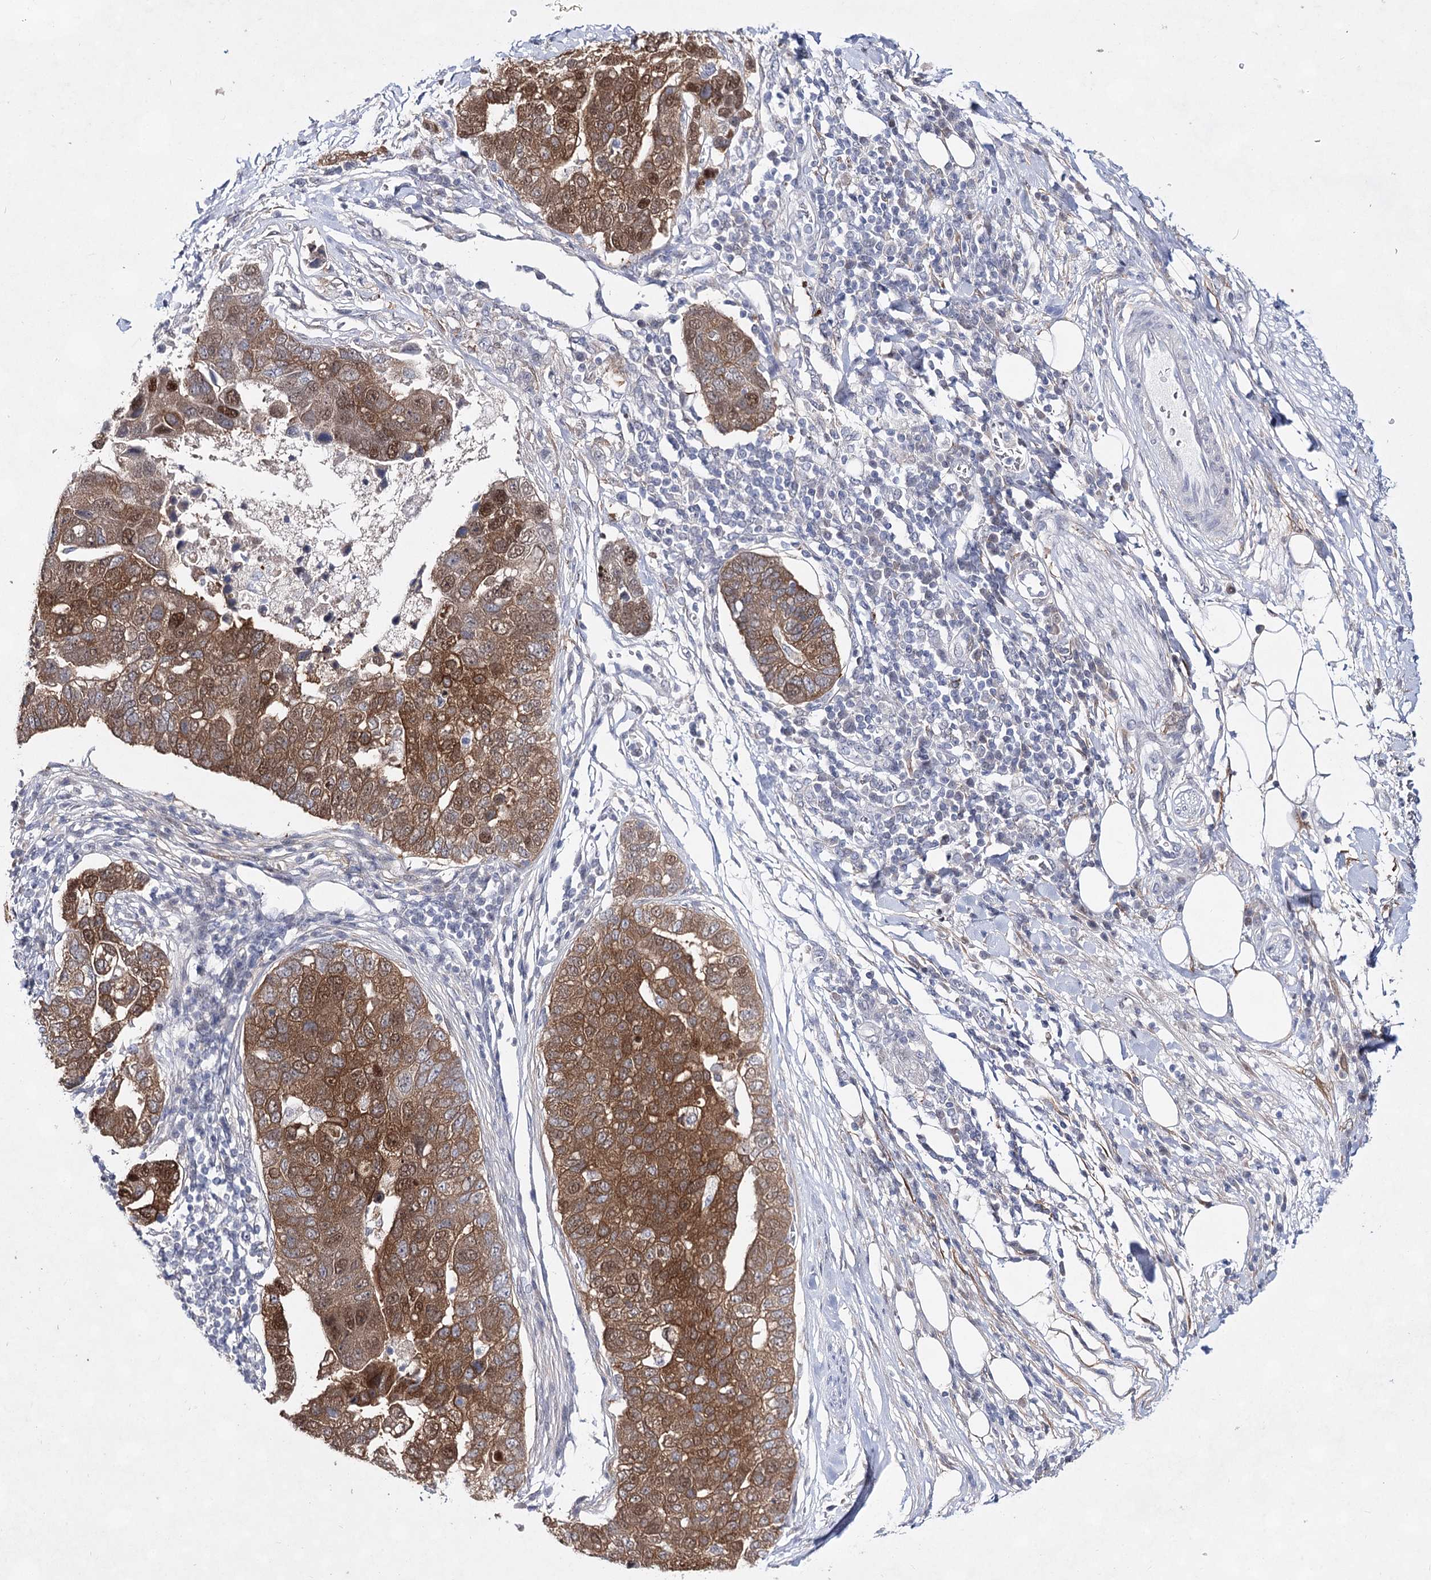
{"staining": {"intensity": "strong", "quantity": ">75%", "location": "cytoplasmic/membranous,nuclear"}, "tissue": "pancreatic cancer", "cell_type": "Tumor cells", "image_type": "cancer", "snomed": [{"axis": "morphology", "description": "Adenocarcinoma, NOS"}, {"axis": "topography", "description": "Pancreas"}], "caption": "DAB (3,3'-diaminobenzidine) immunohistochemical staining of human adenocarcinoma (pancreatic) demonstrates strong cytoplasmic/membranous and nuclear protein expression in about >75% of tumor cells.", "gene": "UGDH", "patient": {"sex": "female", "age": 61}}